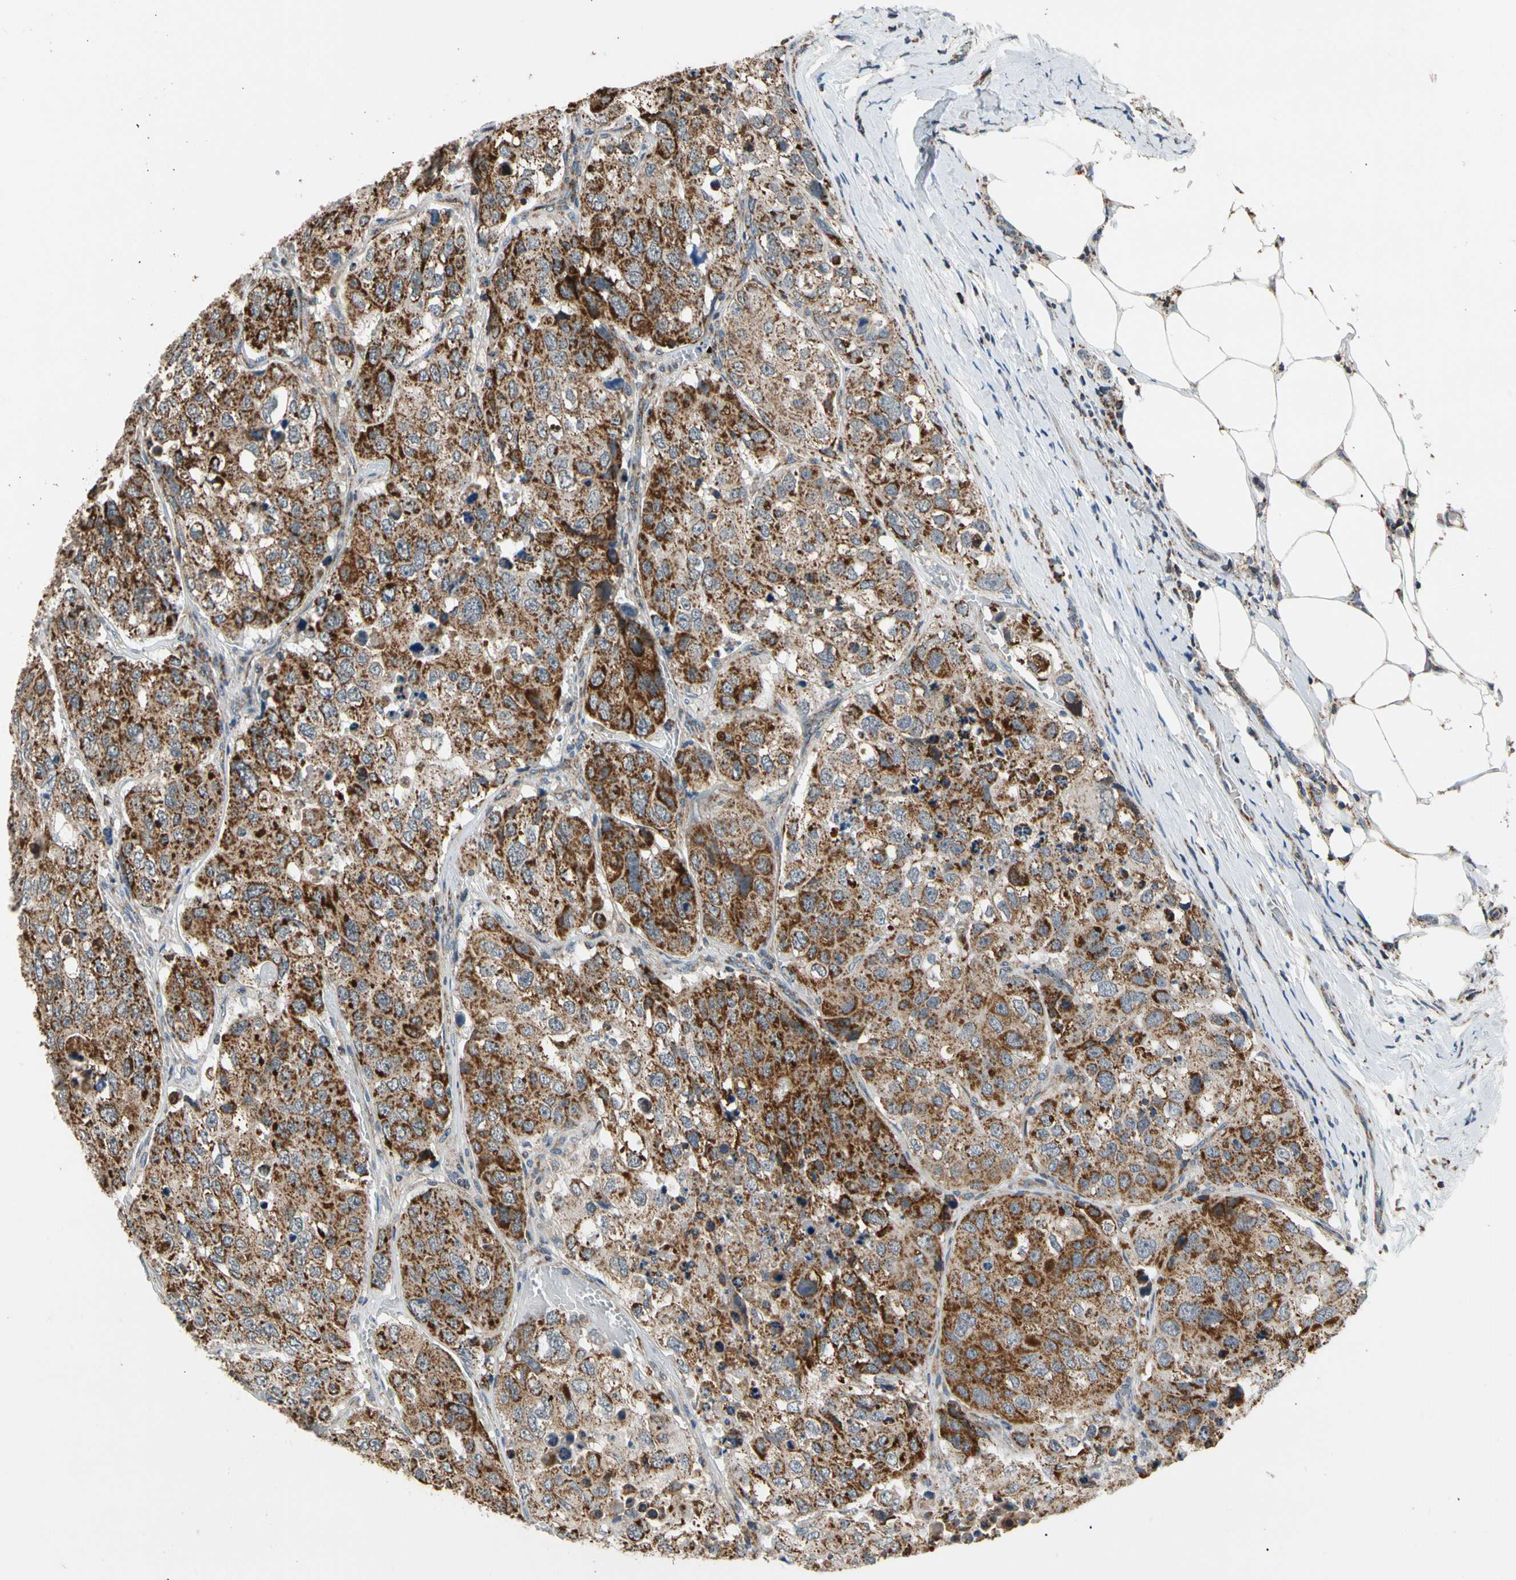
{"staining": {"intensity": "strong", "quantity": ">75%", "location": "cytoplasmic/membranous"}, "tissue": "urothelial cancer", "cell_type": "Tumor cells", "image_type": "cancer", "snomed": [{"axis": "morphology", "description": "Urothelial carcinoma, High grade"}, {"axis": "topography", "description": "Lymph node"}, {"axis": "topography", "description": "Urinary bladder"}], "caption": "DAB immunohistochemical staining of urothelial carcinoma (high-grade) reveals strong cytoplasmic/membranous protein expression in approximately >75% of tumor cells.", "gene": "KHDC4", "patient": {"sex": "male", "age": 51}}